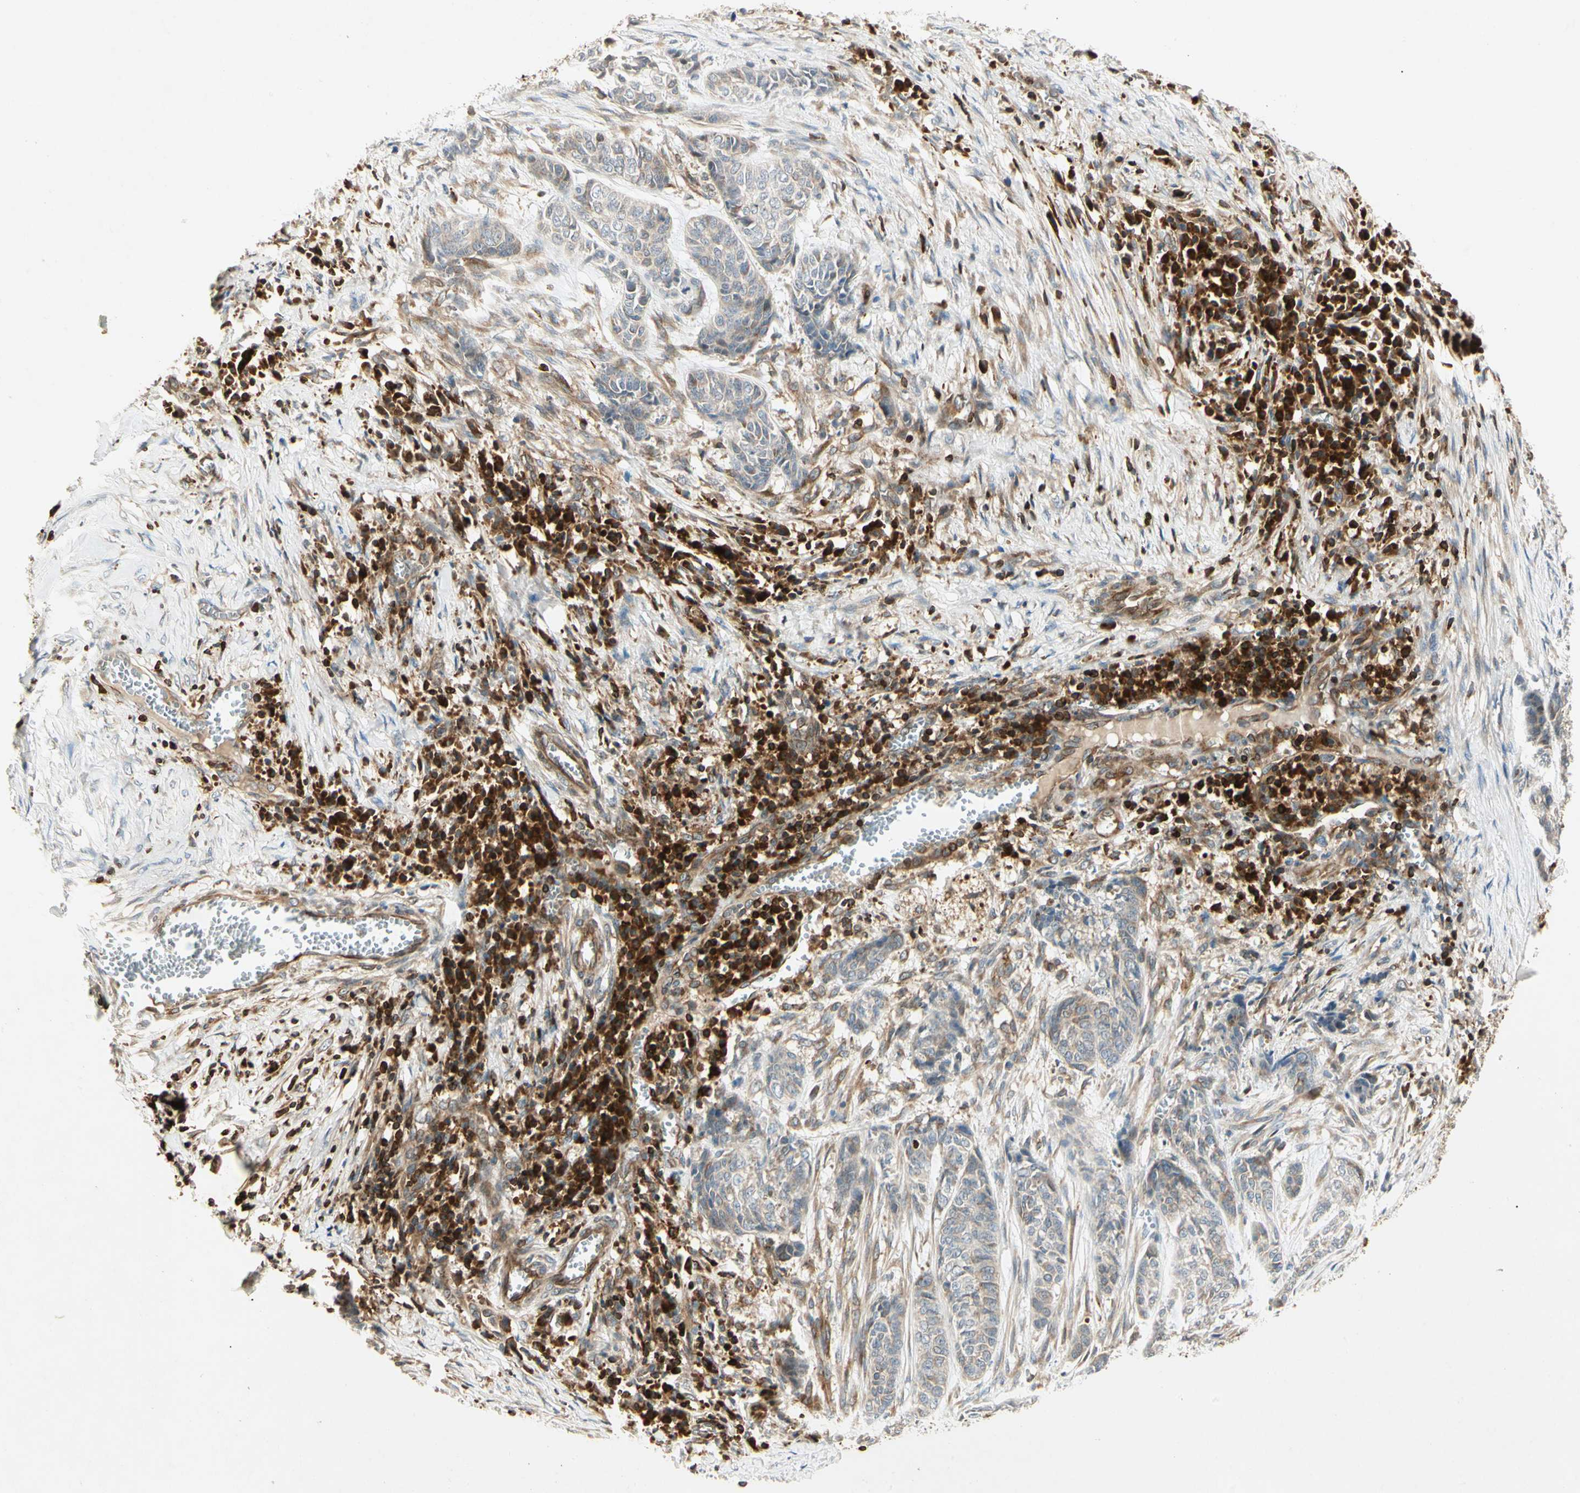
{"staining": {"intensity": "moderate", "quantity": ">75%", "location": "cytoplasmic/membranous"}, "tissue": "skin cancer", "cell_type": "Tumor cells", "image_type": "cancer", "snomed": [{"axis": "morphology", "description": "Basal cell carcinoma"}, {"axis": "topography", "description": "Skin"}], "caption": "Tumor cells demonstrate medium levels of moderate cytoplasmic/membranous positivity in about >75% of cells in human basal cell carcinoma (skin).", "gene": "TAPBP", "patient": {"sex": "female", "age": 64}}